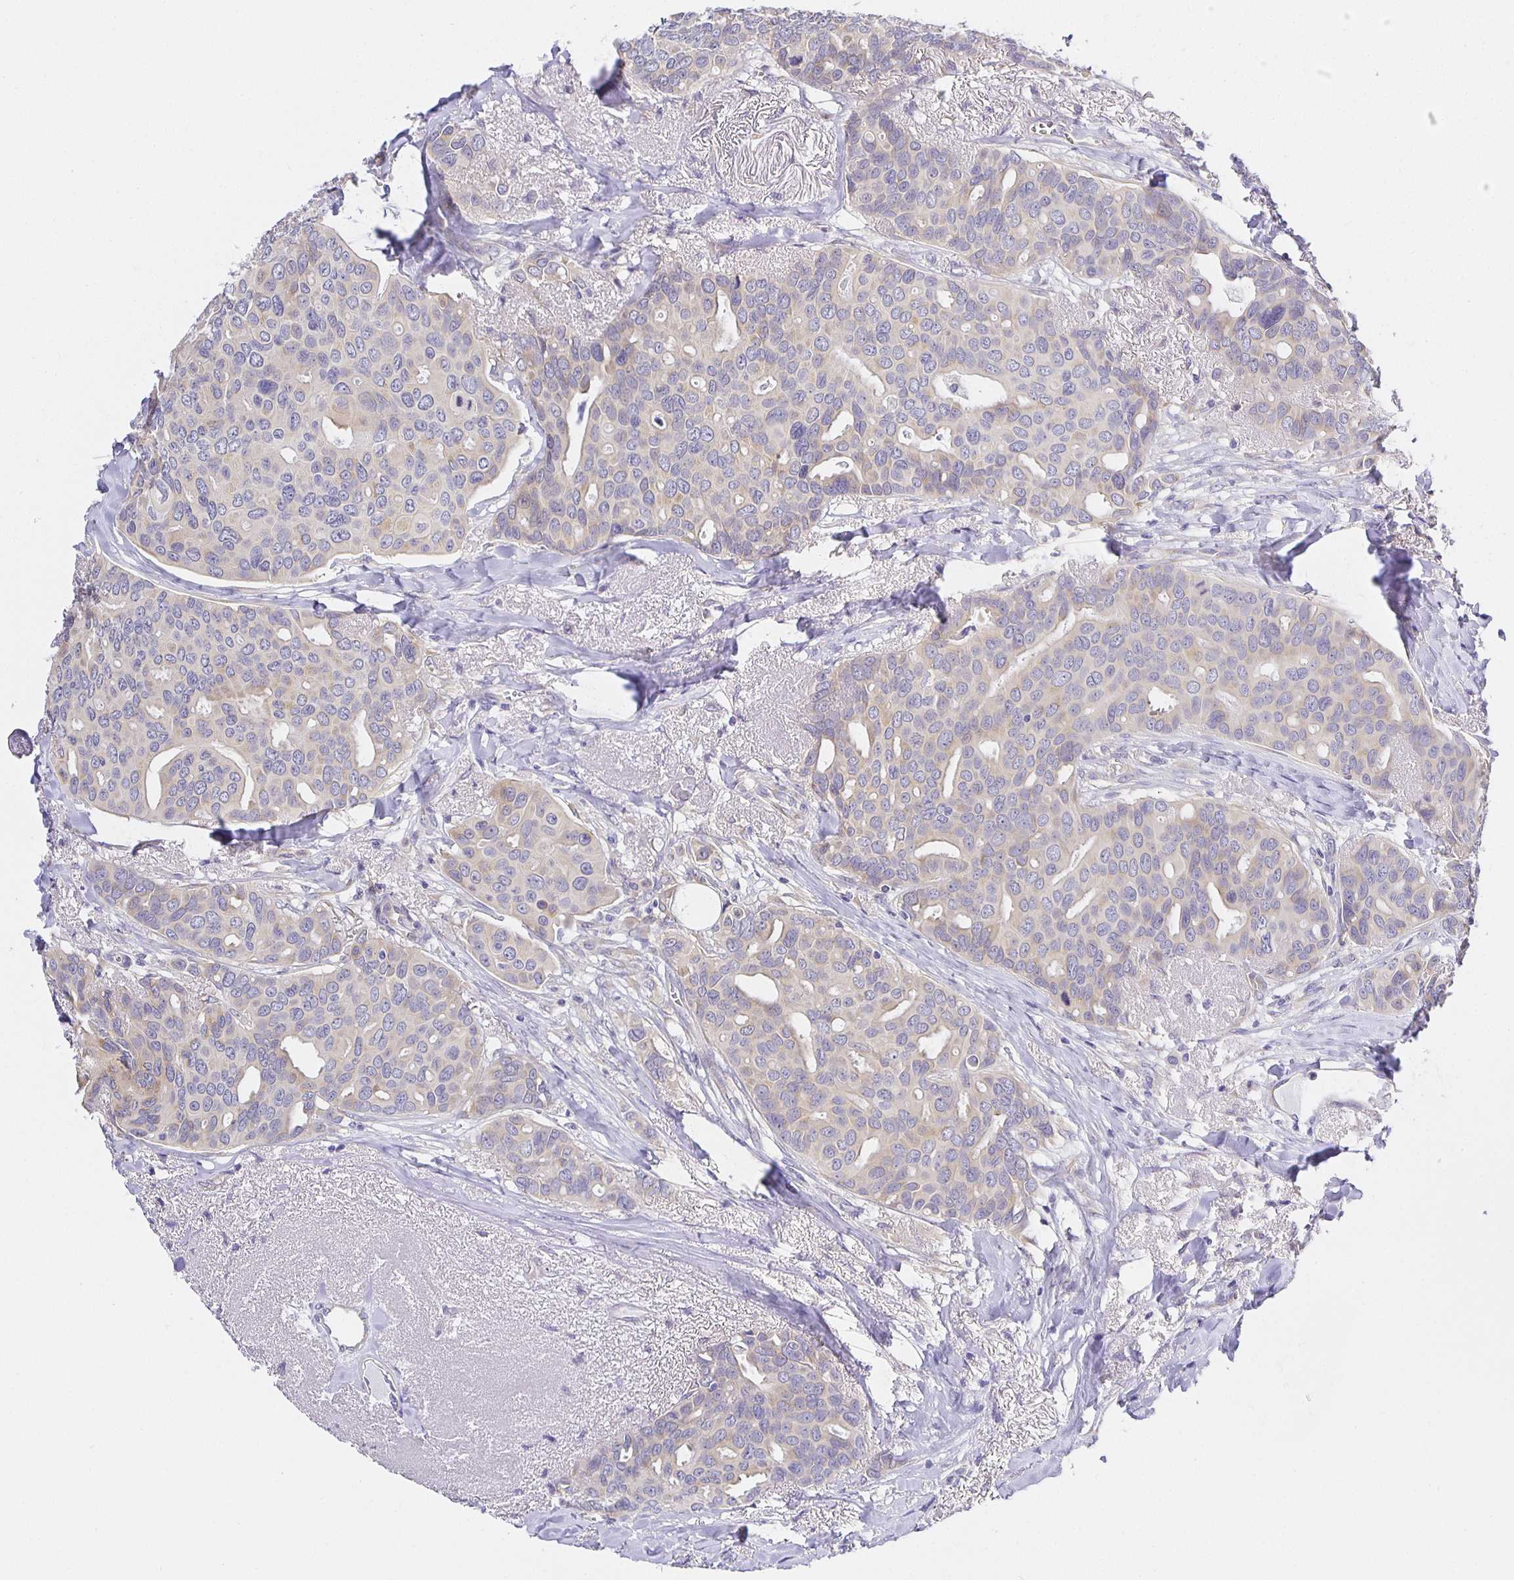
{"staining": {"intensity": "weak", "quantity": "<25%", "location": "cytoplasmic/membranous"}, "tissue": "breast cancer", "cell_type": "Tumor cells", "image_type": "cancer", "snomed": [{"axis": "morphology", "description": "Duct carcinoma"}, {"axis": "topography", "description": "Breast"}], "caption": "Protein analysis of breast invasive ductal carcinoma exhibits no significant positivity in tumor cells. The staining was performed using DAB (3,3'-diaminobenzidine) to visualize the protein expression in brown, while the nuclei were stained in blue with hematoxylin (Magnification: 20x).", "gene": "OPALIN", "patient": {"sex": "female", "age": 54}}